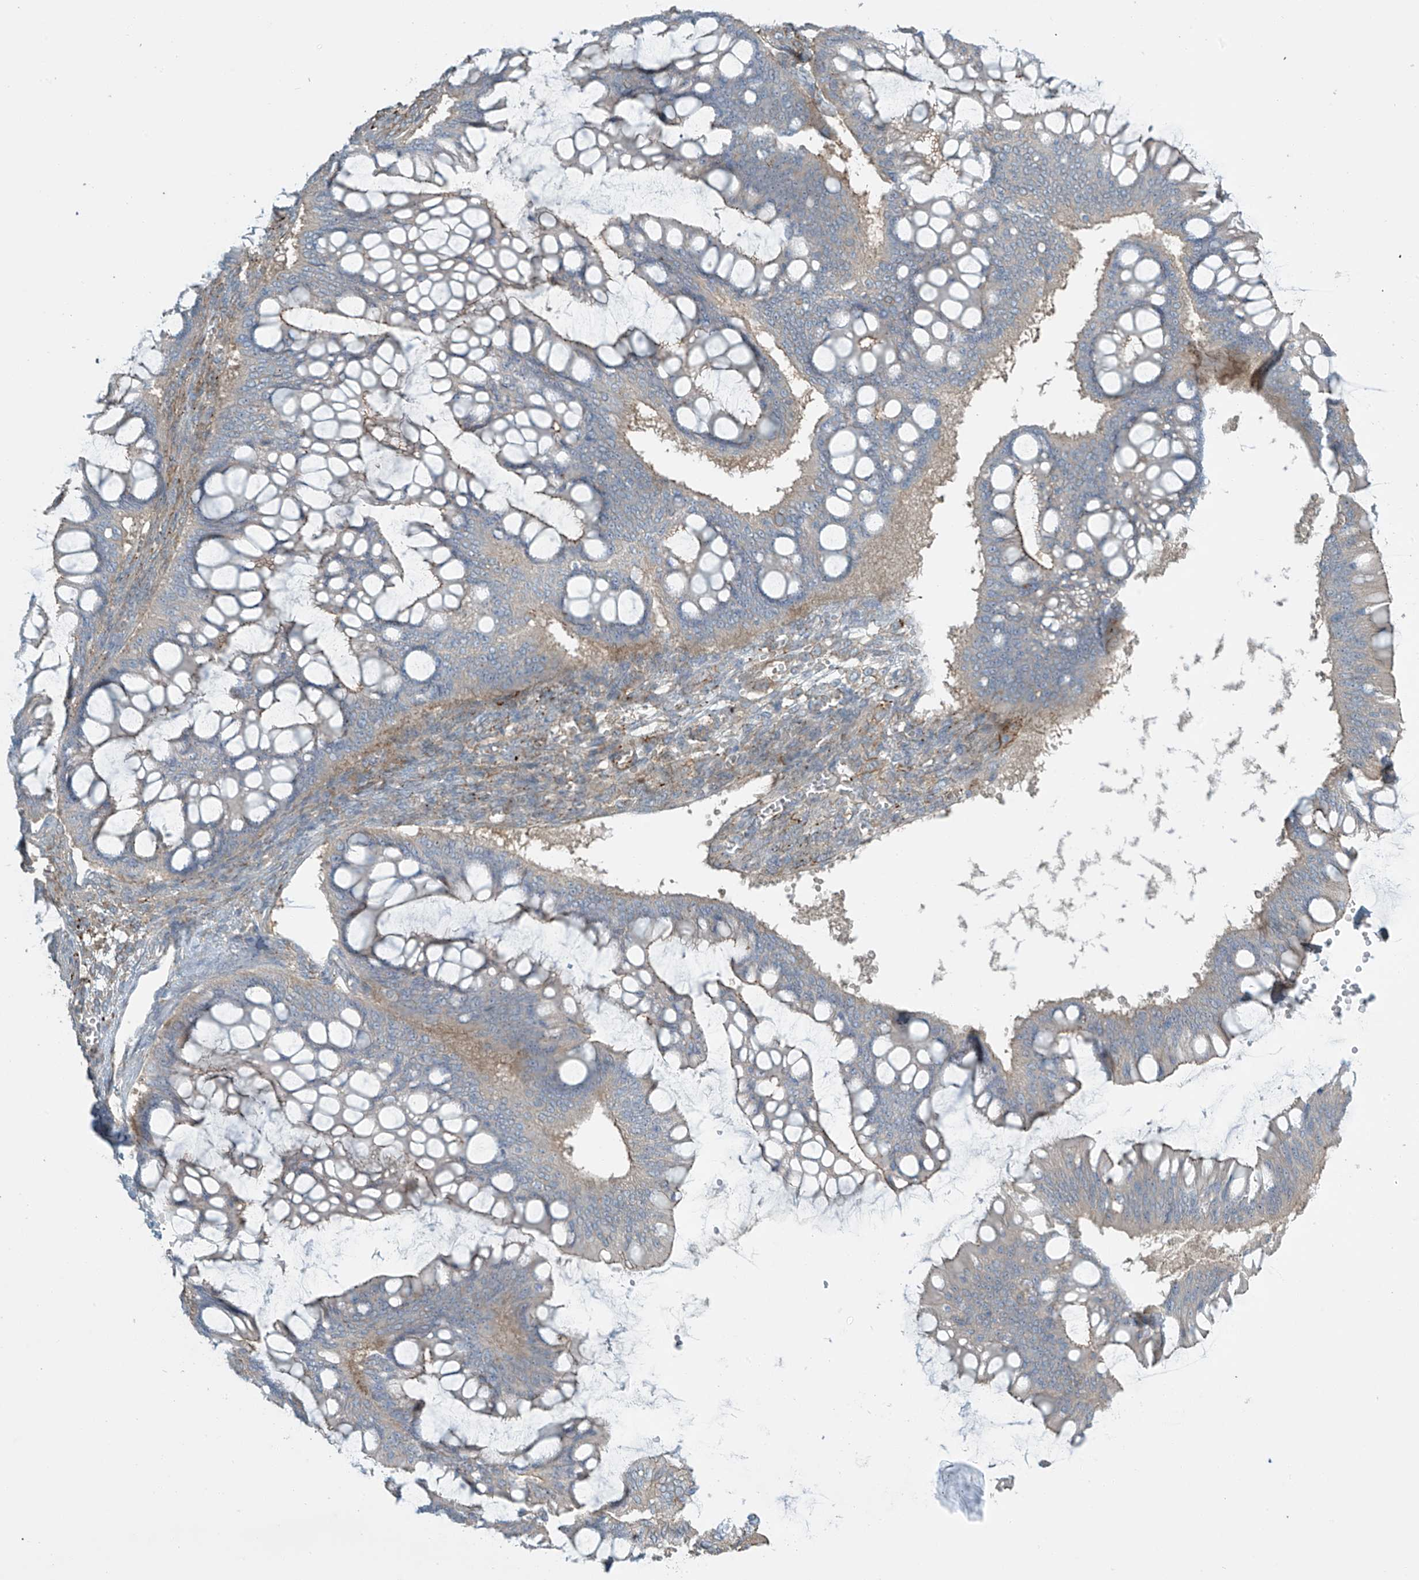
{"staining": {"intensity": "weak", "quantity": "25%-75%", "location": "cytoplasmic/membranous"}, "tissue": "ovarian cancer", "cell_type": "Tumor cells", "image_type": "cancer", "snomed": [{"axis": "morphology", "description": "Cystadenocarcinoma, mucinous, NOS"}, {"axis": "topography", "description": "Ovary"}], "caption": "This is an image of immunohistochemistry staining of mucinous cystadenocarcinoma (ovarian), which shows weak expression in the cytoplasmic/membranous of tumor cells.", "gene": "SLC9A2", "patient": {"sex": "female", "age": 73}}